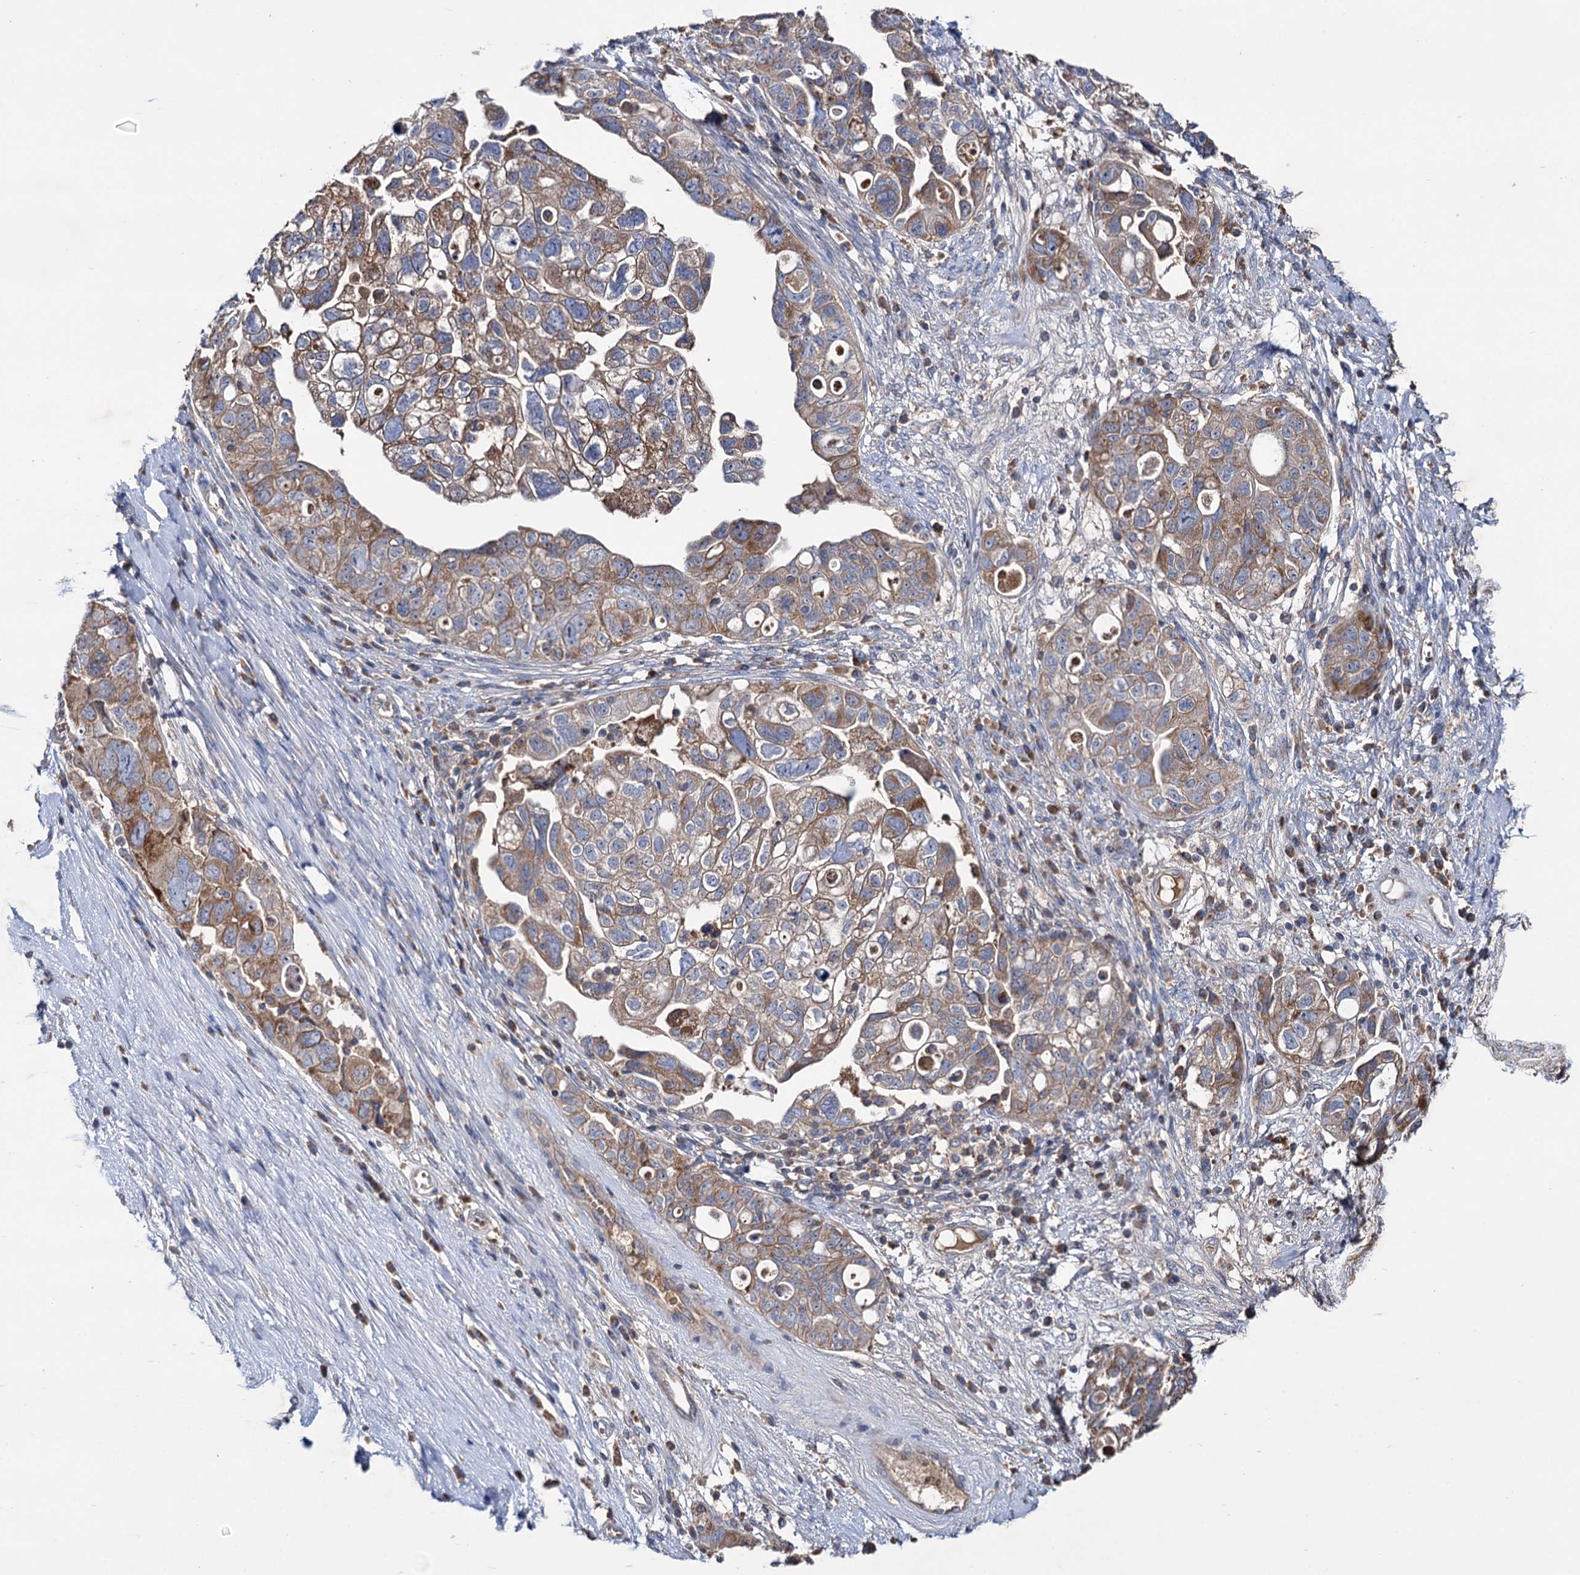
{"staining": {"intensity": "moderate", "quantity": "<25%", "location": "cytoplasmic/membranous"}, "tissue": "ovarian cancer", "cell_type": "Tumor cells", "image_type": "cancer", "snomed": [{"axis": "morphology", "description": "Carcinoma, NOS"}, {"axis": "morphology", "description": "Cystadenocarcinoma, serous, NOS"}, {"axis": "topography", "description": "Ovary"}], "caption": "Immunohistochemistry (IHC) image of neoplastic tissue: human ovarian serous cystadenocarcinoma stained using IHC exhibits low levels of moderate protein expression localized specifically in the cytoplasmic/membranous of tumor cells, appearing as a cytoplasmic/membranous brown color.", "gene": "CLPB", "patient": {"sex": "female", "age": 69}}